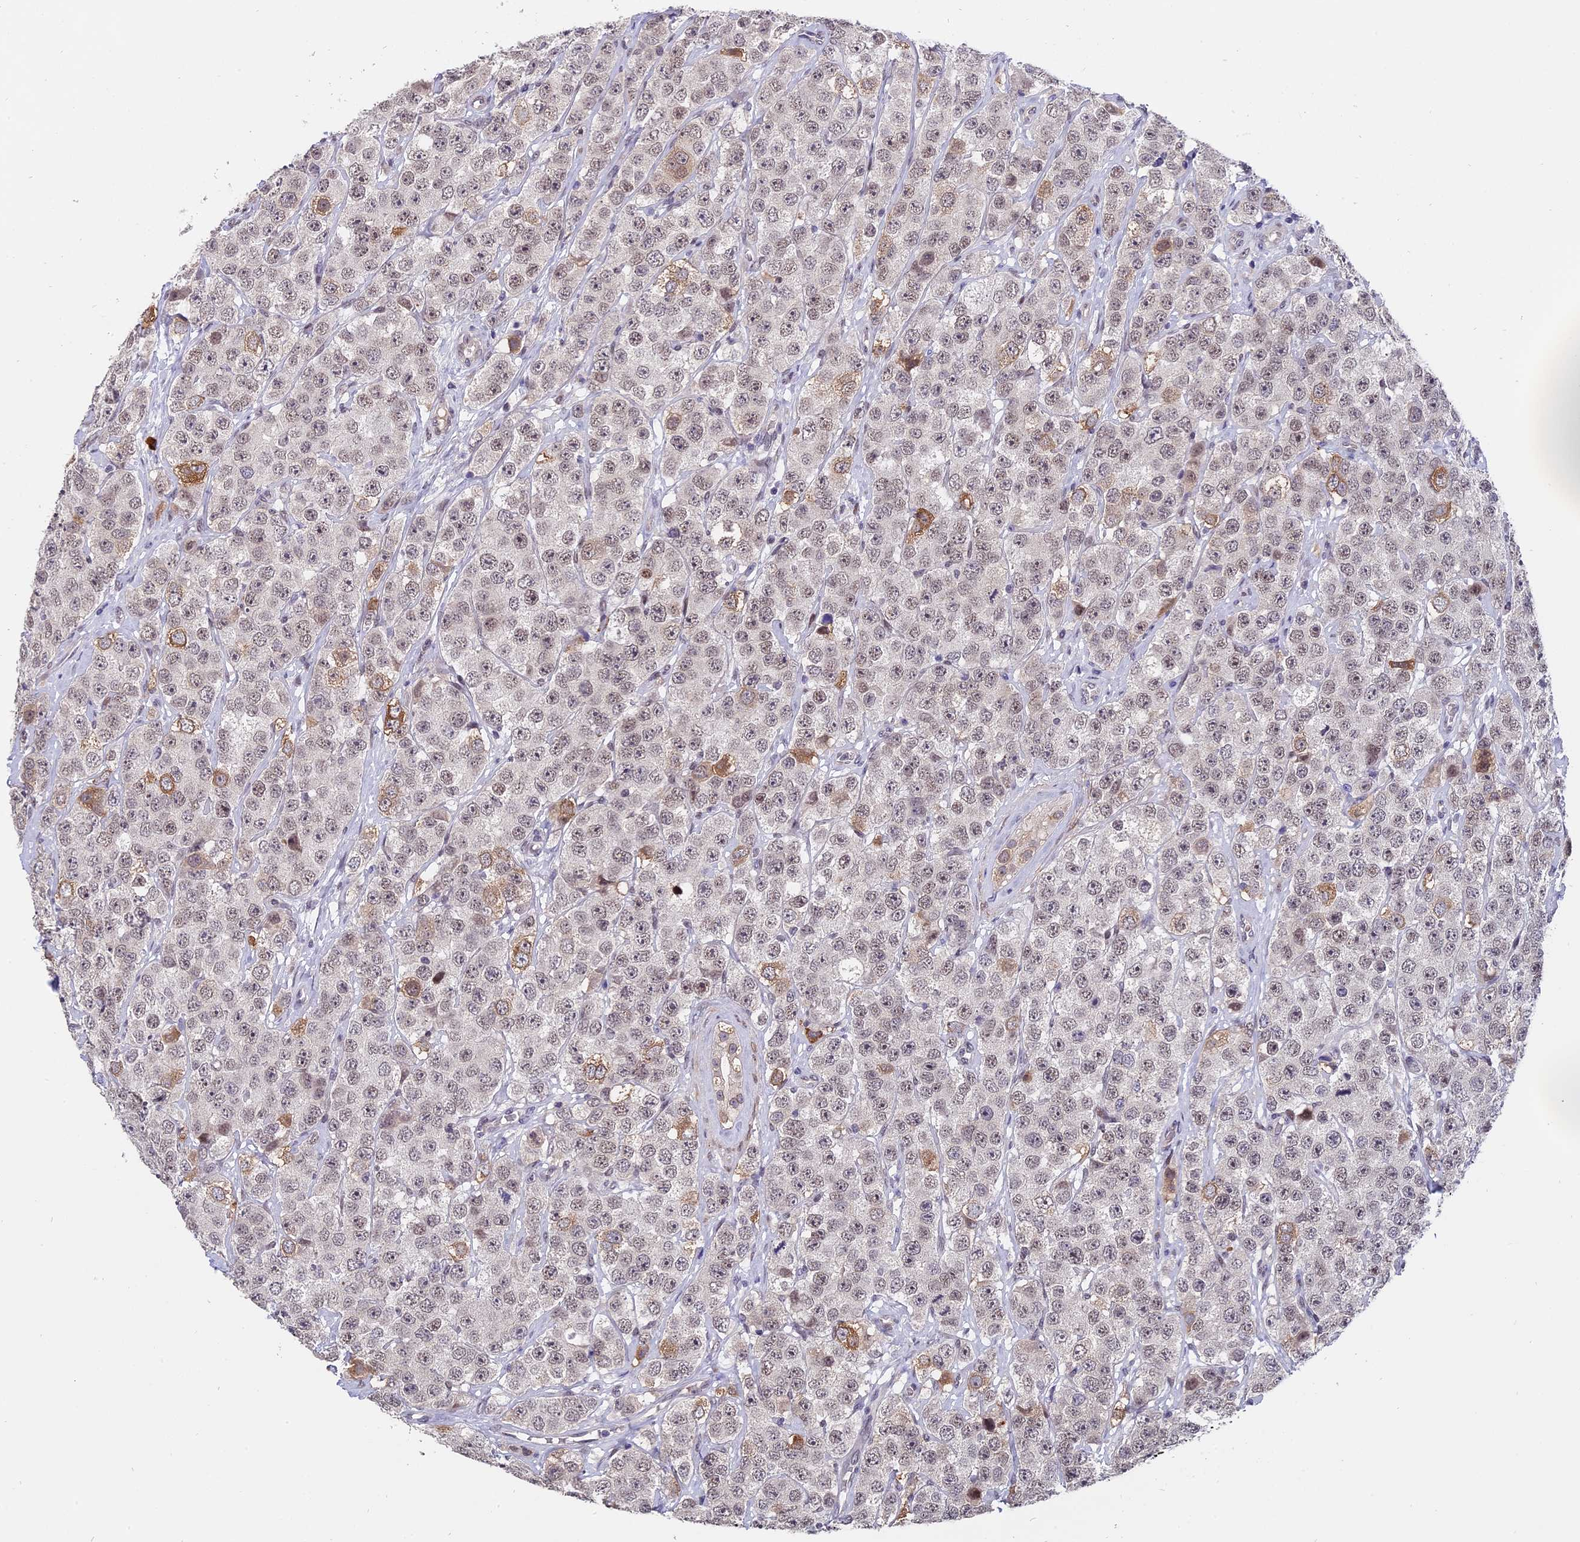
{"staining": {"intensity": "moderate", "quantity": "<25%", "location": "cytoplasmic/membranous,nuclear"}, "tissue": "testis cancer", "cell_type": "Tumor cells", "image_type": "cancer", "snomed": [{"axis": "morphology", "description": "Seminoma, NOS"}, {"axis": "topography", "description": "Testis"}], "caption": "Tumor cells display low levels of moderate cytoplasmic/membranous and nuclear expression in about <25% of cells in testis seminoma.", "gene": "PYGO1", "patient": {"sex": "male", "age": 28}}